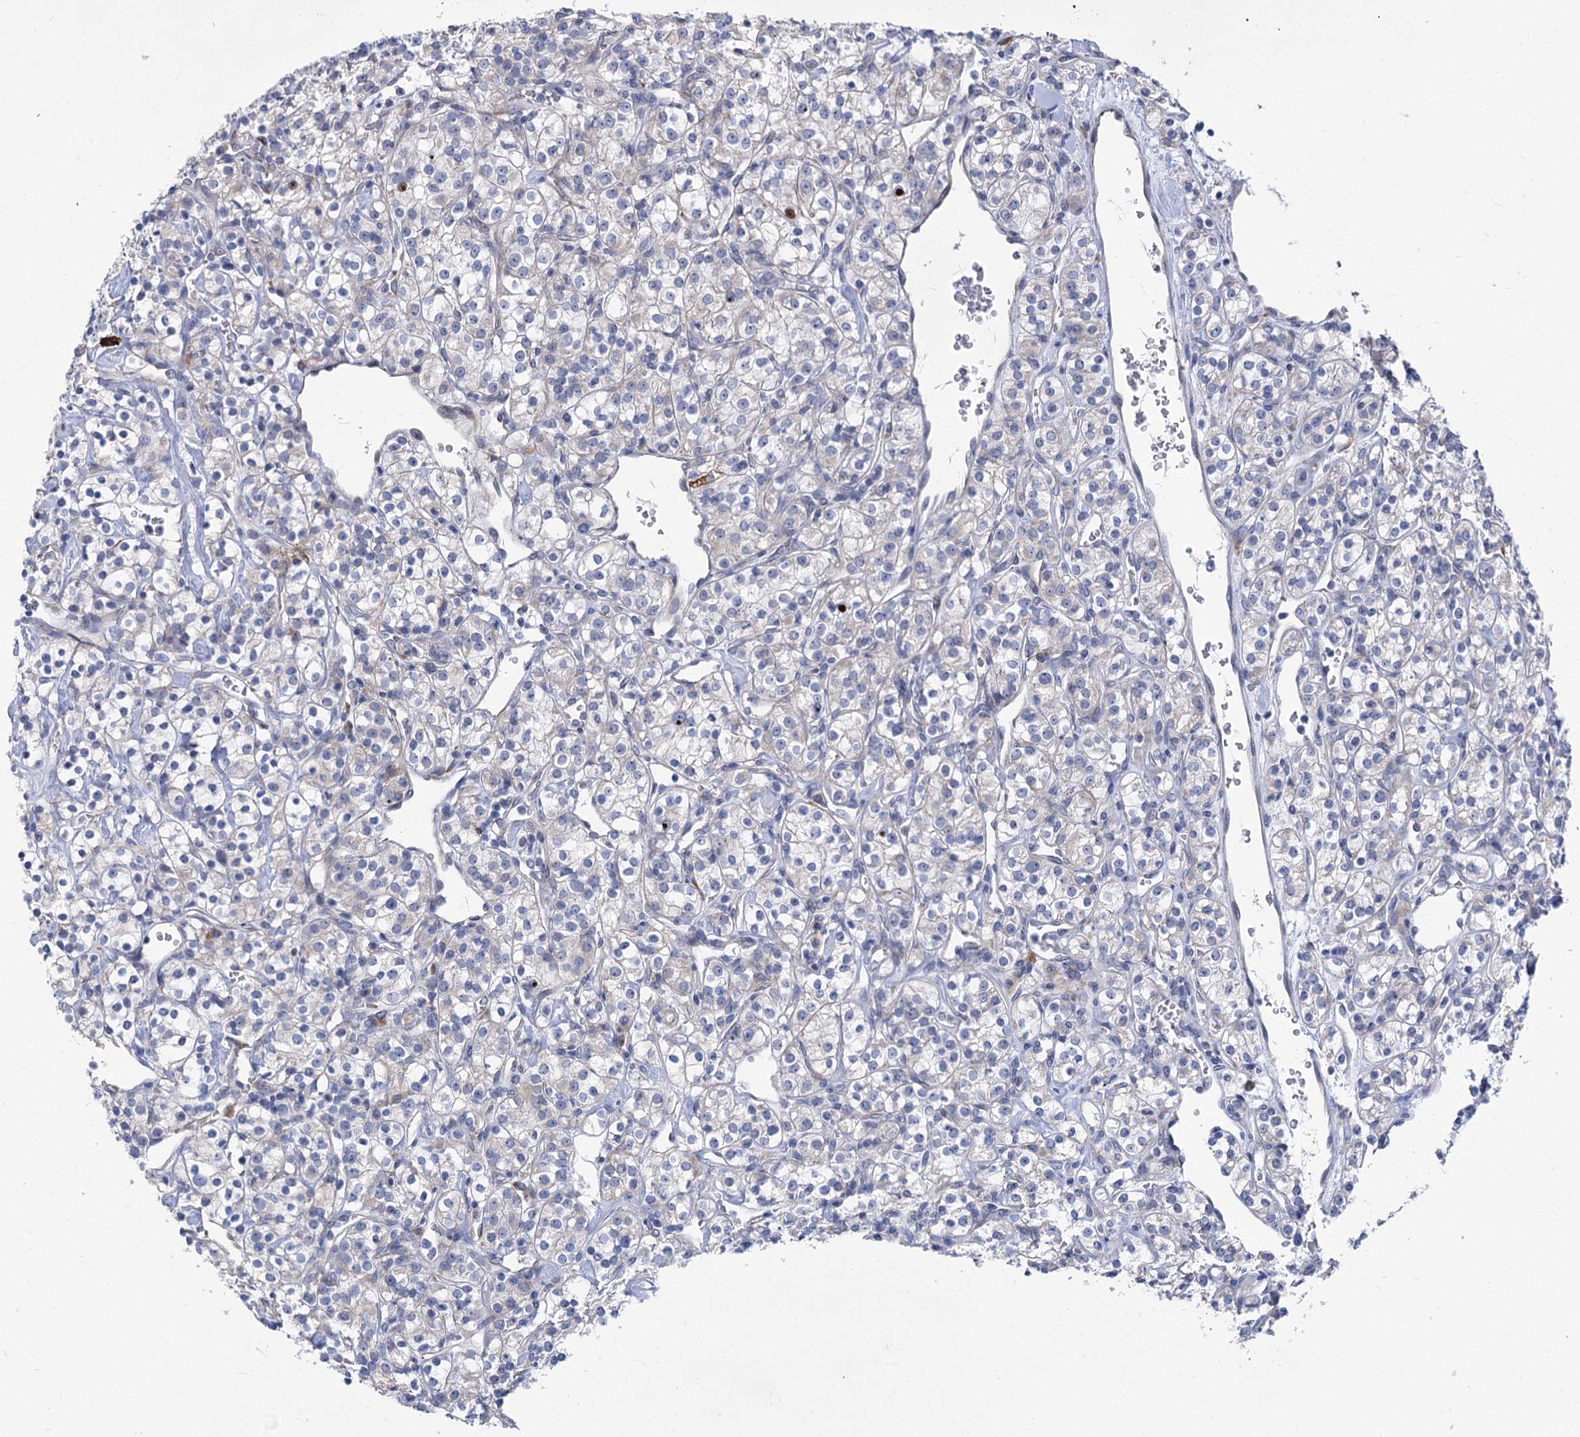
{"staining": {"intensity": "negative", "quantity": "none", "location": "none"}, "tissue": "renal cancer", "cell_type": "Tumor cells", "image_type": "cancer", "snomed": [{"axis": "morphology", "description": "Adenocarcinoma, NOS"}, {"axis": "topography", "description": "Kidney"}], "caption": "This is an immunohistochemistry (IHC) photomicrograph of renal cancer (adenocarcinoma). There is no positivity in tumor cells.", "gene": "PRSS35", "patient": {"sex": "male", "age": 77}}